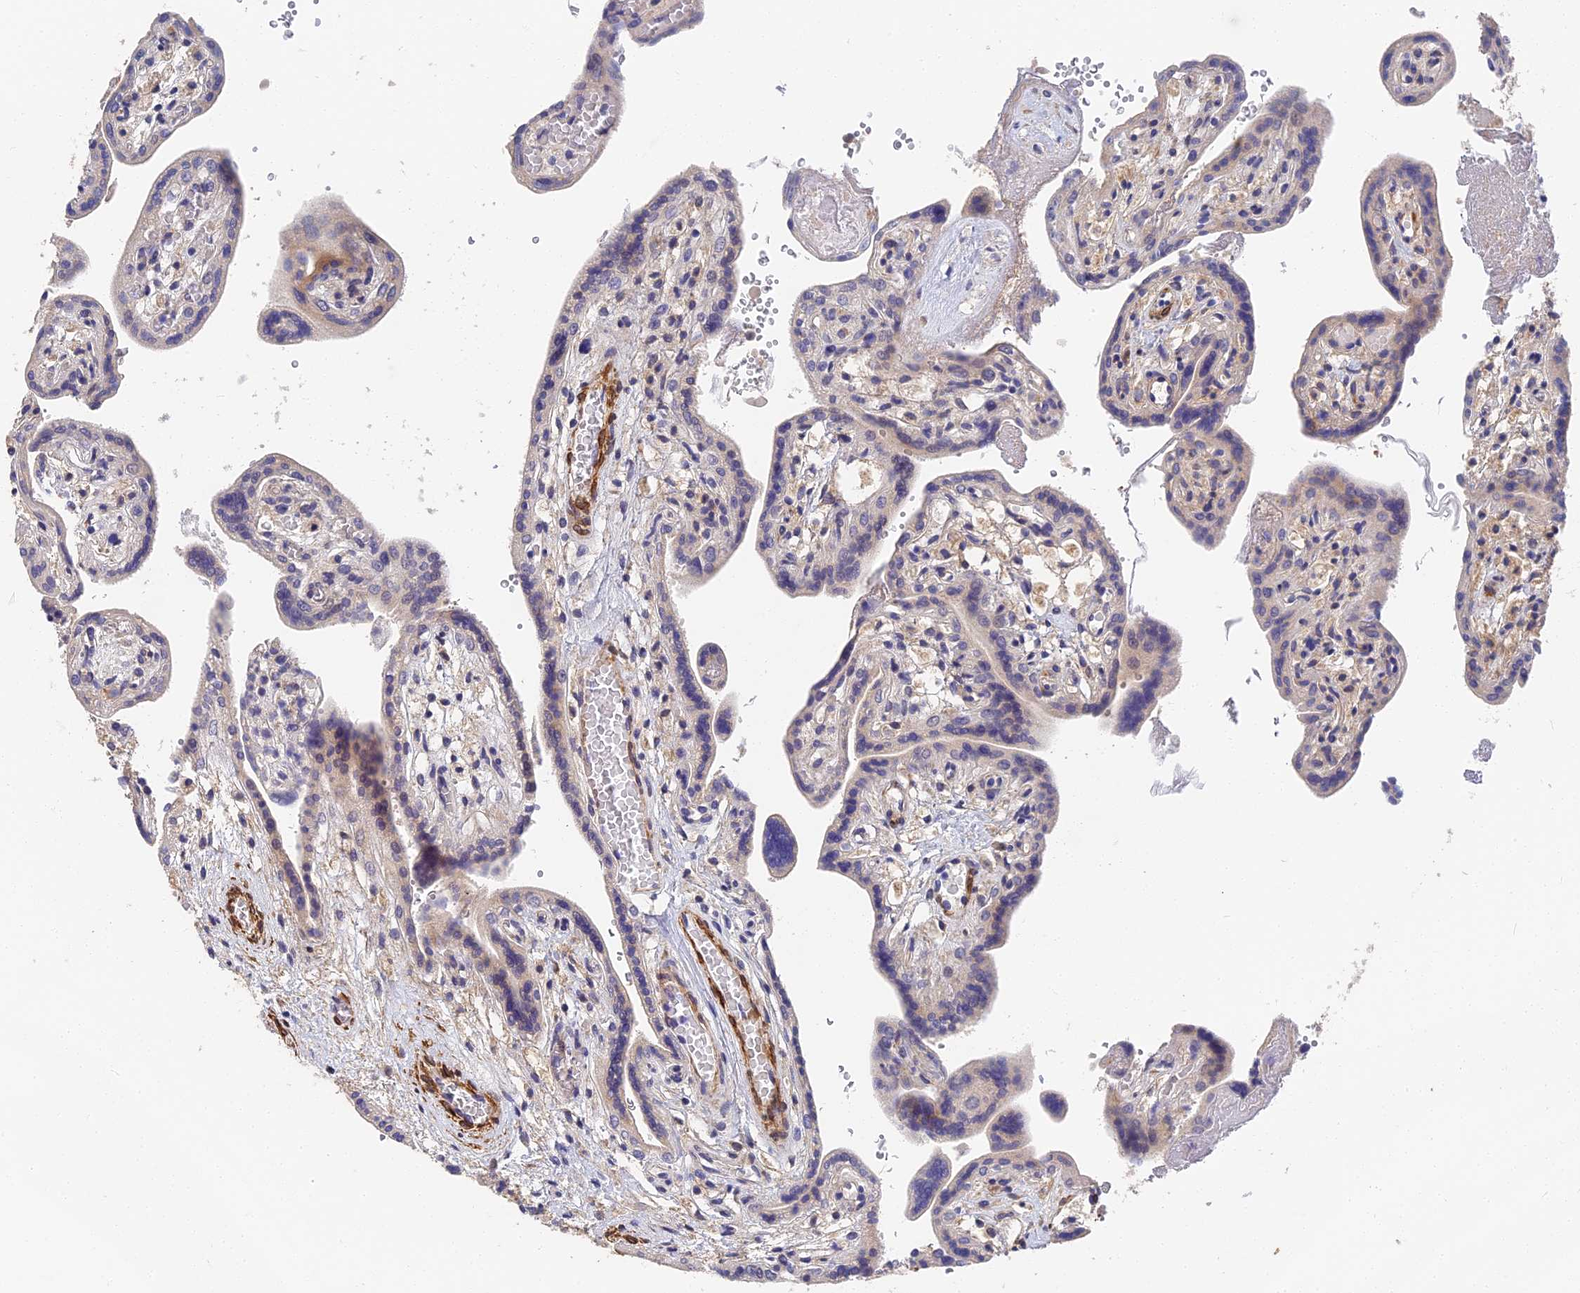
{"staining": {"intensity": "weak", "quantity": "<25%", "location": "cytoplasmic/membranous"}, "tissue": "placenta", "cell_type": "Trophoblastic cells", "image_type": "normal", "snomed": [{"axis": "morphology", "description": "Normal tissue, NOS"}, {"axis": "topography", "description": "Placenta"}], "caption": "The immunohistochemistry (IHC) image has no significant staining in trophoblastic cells of placenta. The staining was performed using DAB to visualize the protein expression in brown, while the nuclei were stained in blue with hematoxylin (Magnification: 20x).", "gene": "CCDC113", "patient": {"sex": "female", "age": 37}}